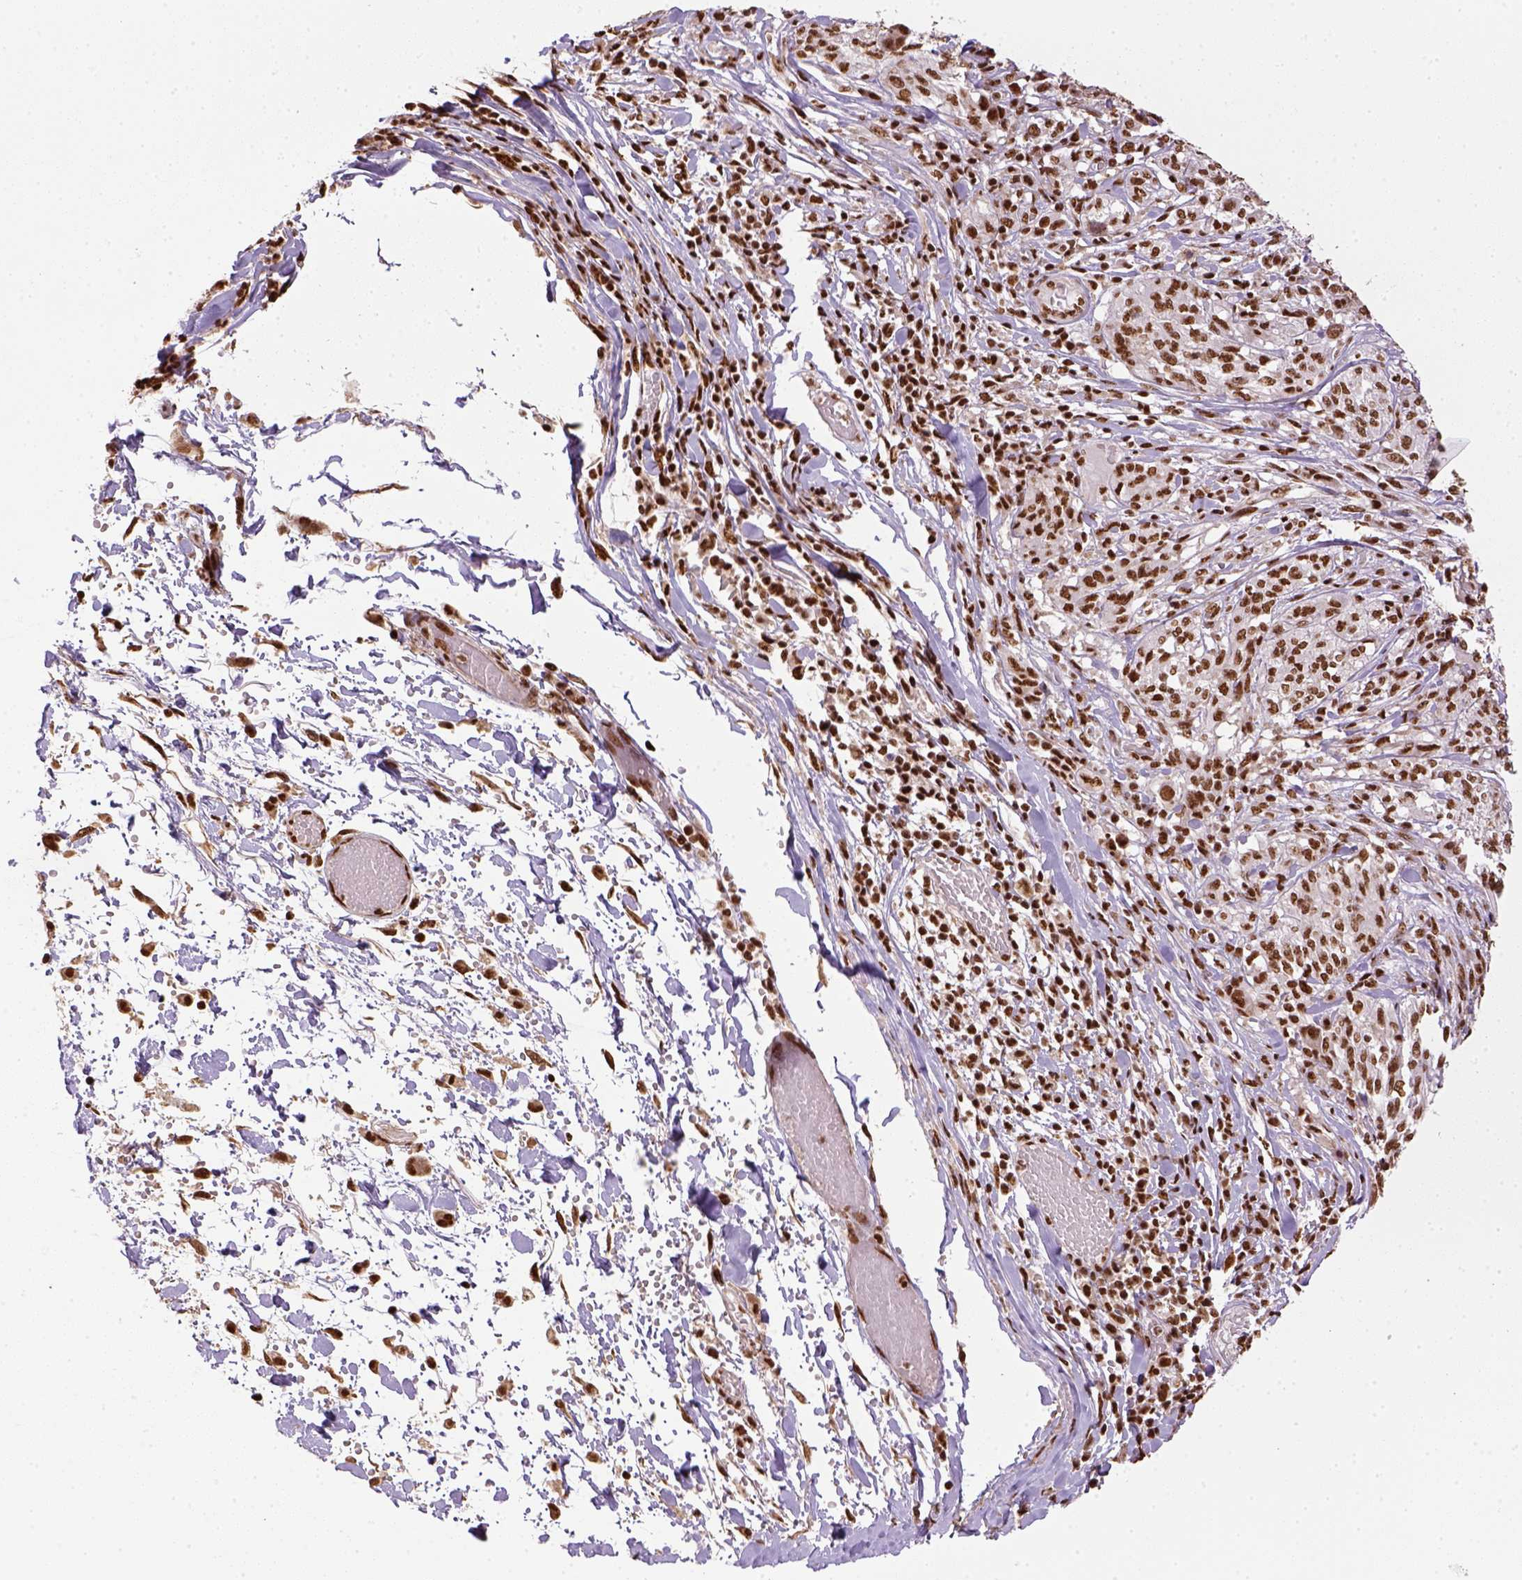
{"staining": {"intensity": "strong", "quantity": ">75%", "location": "nuclear"}, "tissue": "melanoma", "cell_type": "Tumor cells", "image_type": "cancer", "snomed": [{"axis": "morphology", "description": "Malignant melanoma, NOS"}, {"axis": "topography", "description": "Skin"}], "caption": "DAB immunohistochemical staining of malignant melanoma exhibits strong nuclear protein staining in about >75% of tumor cells.", "gene": "CCAR1", "patient": {"sex": "female", "age": 91}}